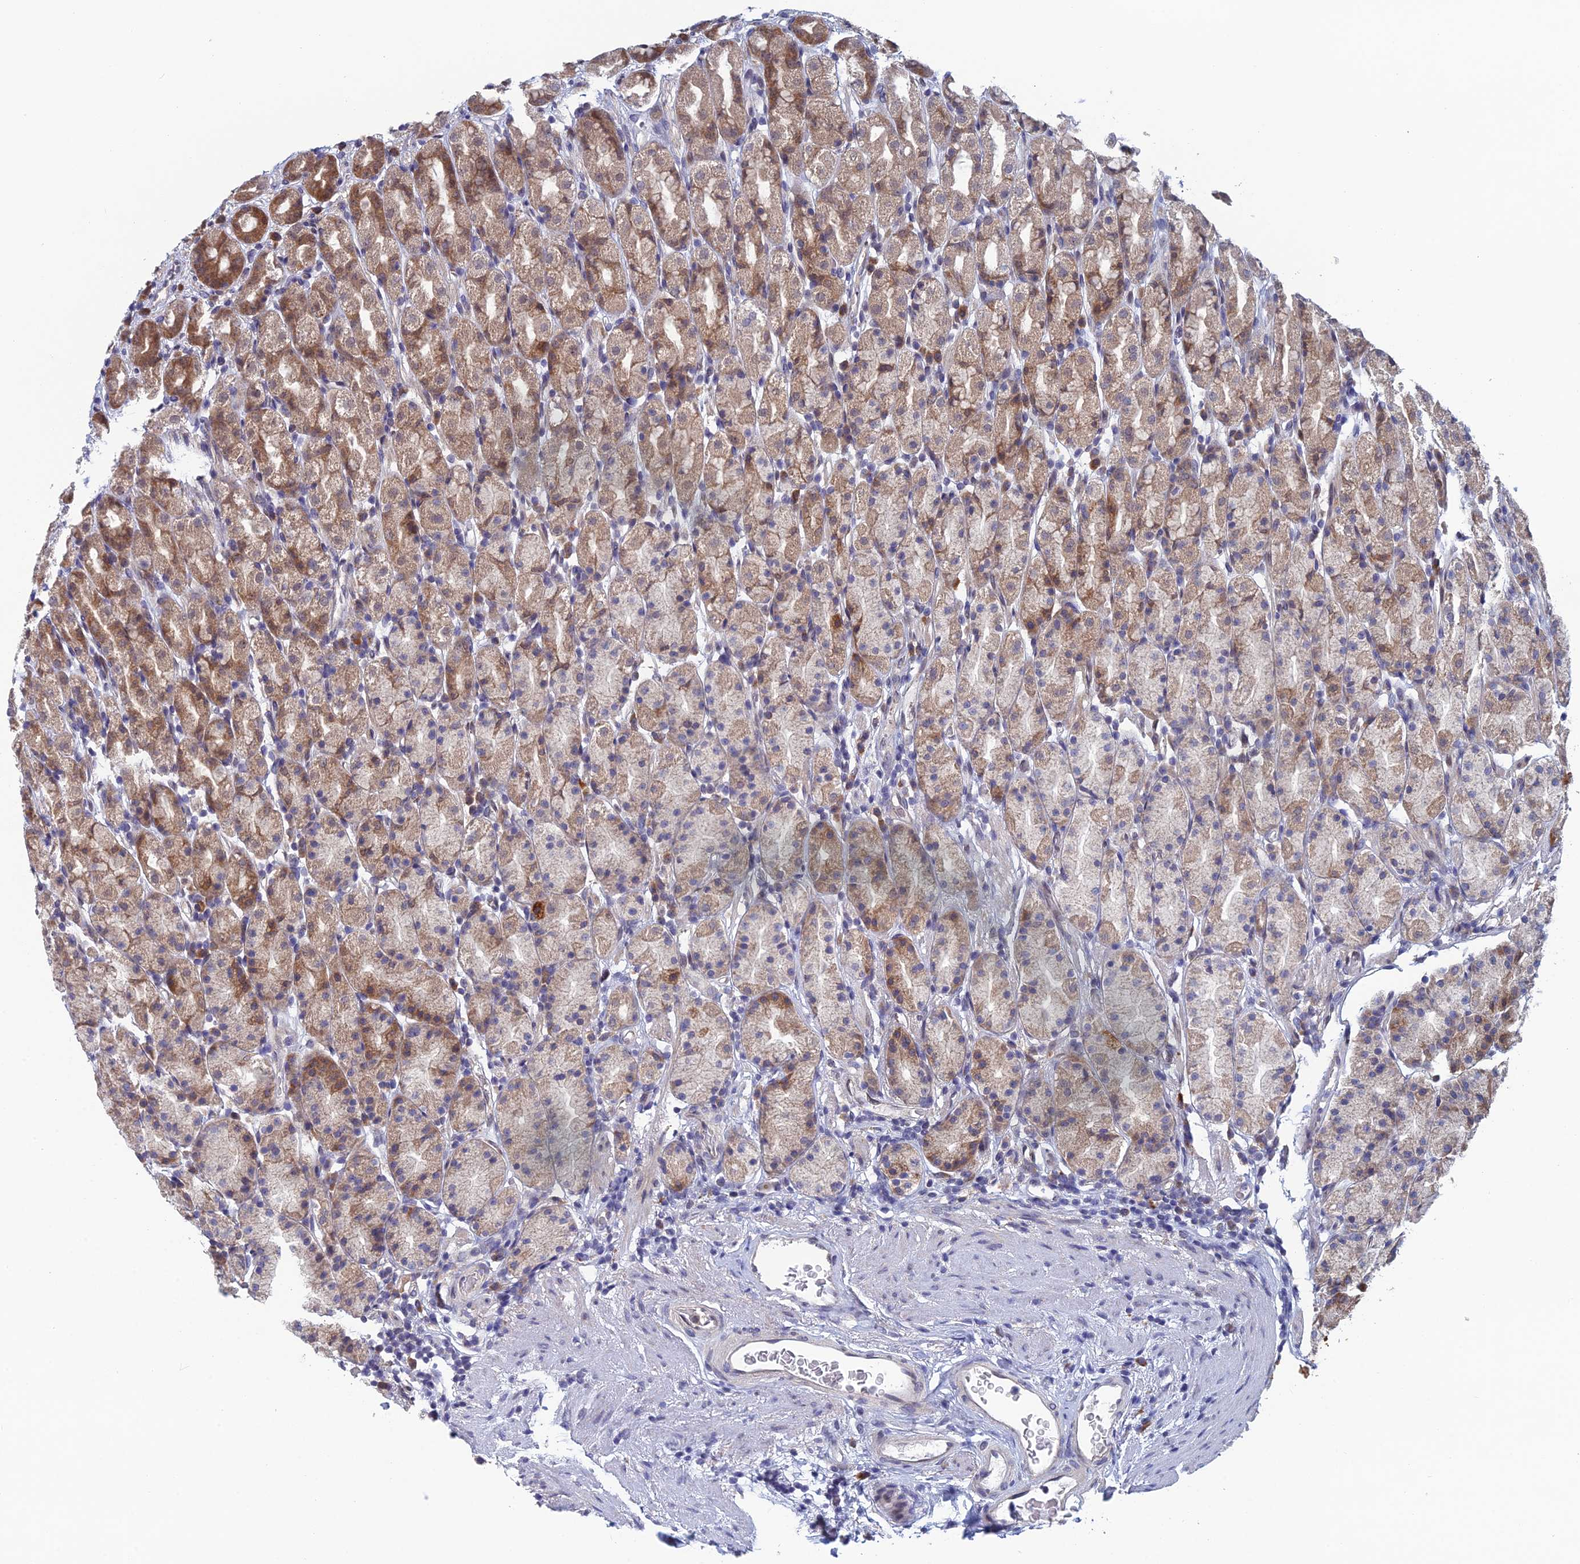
{"staining": {"intensity": "moderate", "quantity": "25%-75%", "location": "cytoplasmic/membranous"}, "tissue": "stomach", "cell_type": "Glandular cells", "image_type": "normal", "snomed": [{"axis": "morphology", "description": "Normal tissue, NOS"}, {"axis": "topography", "description": "Stomach, upper"}, {"axis": "topography", "description": "Stomach, lower"}, {"axis": "topography", "description": "Small intestine"}], "caption": "Moderate cytoplasmic/membranous positivity is appreciated in approximately 25%-75% of glandular cells in unremarkable stomach. The protein of interest is stained brown, and the nuclei are stained in blue (DAB (3,3'-diaminobenzidine) IHC with brightfield microscopy, high magnification).", "gene": "SRA1", "patient": {"sex": "male", "age": 68}}